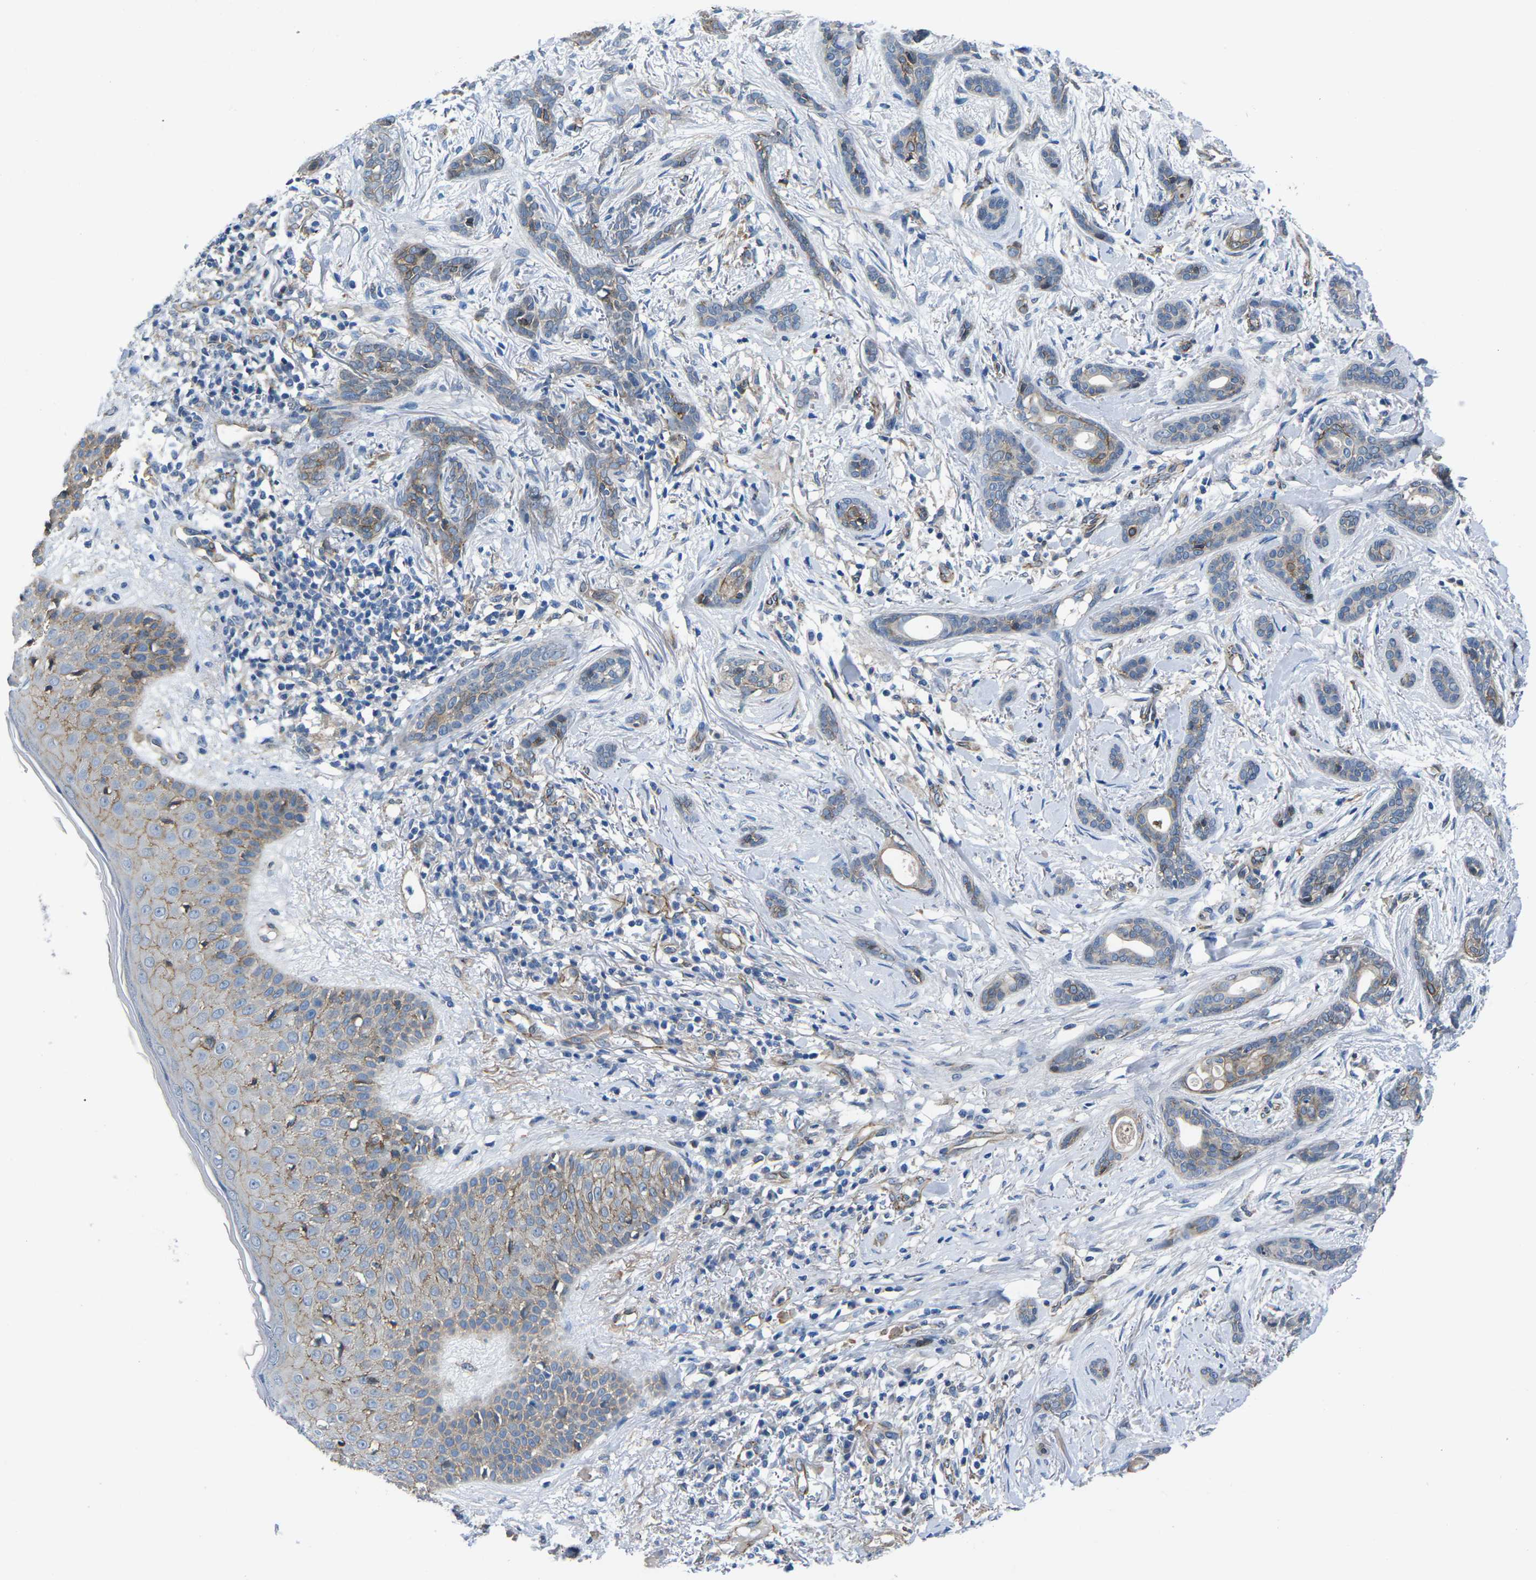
{"staining": {"intensity": "weak", "quantity": "25%-75%", "location": "cytoplasmic/membranous"}, "tissue": "skin cancer", "cell_type": "Tumor cells", "image_type": "cancer", "snomed": [{"axis": "morphology", "description": "Basal cell carcinoma"}, {"axis": "morphology", "description": "Adnexal tumor, benign"}, {"axis": "topography", "description": "Skin"}], "caption": "Immunohistochemical staining of human skin benign adnexal tumor displays low levels of weak cytoplasmic/membranous protein expression in about 25%-75% of tumor cells. Using DAB (3,3'-diaminobenzidine) (brown) and hematoxylin (blue) stains, captured at high magnification using brightfield microscopy.", "gene": "CTNND1", "patient": {"sex": "female", "age": 42}}